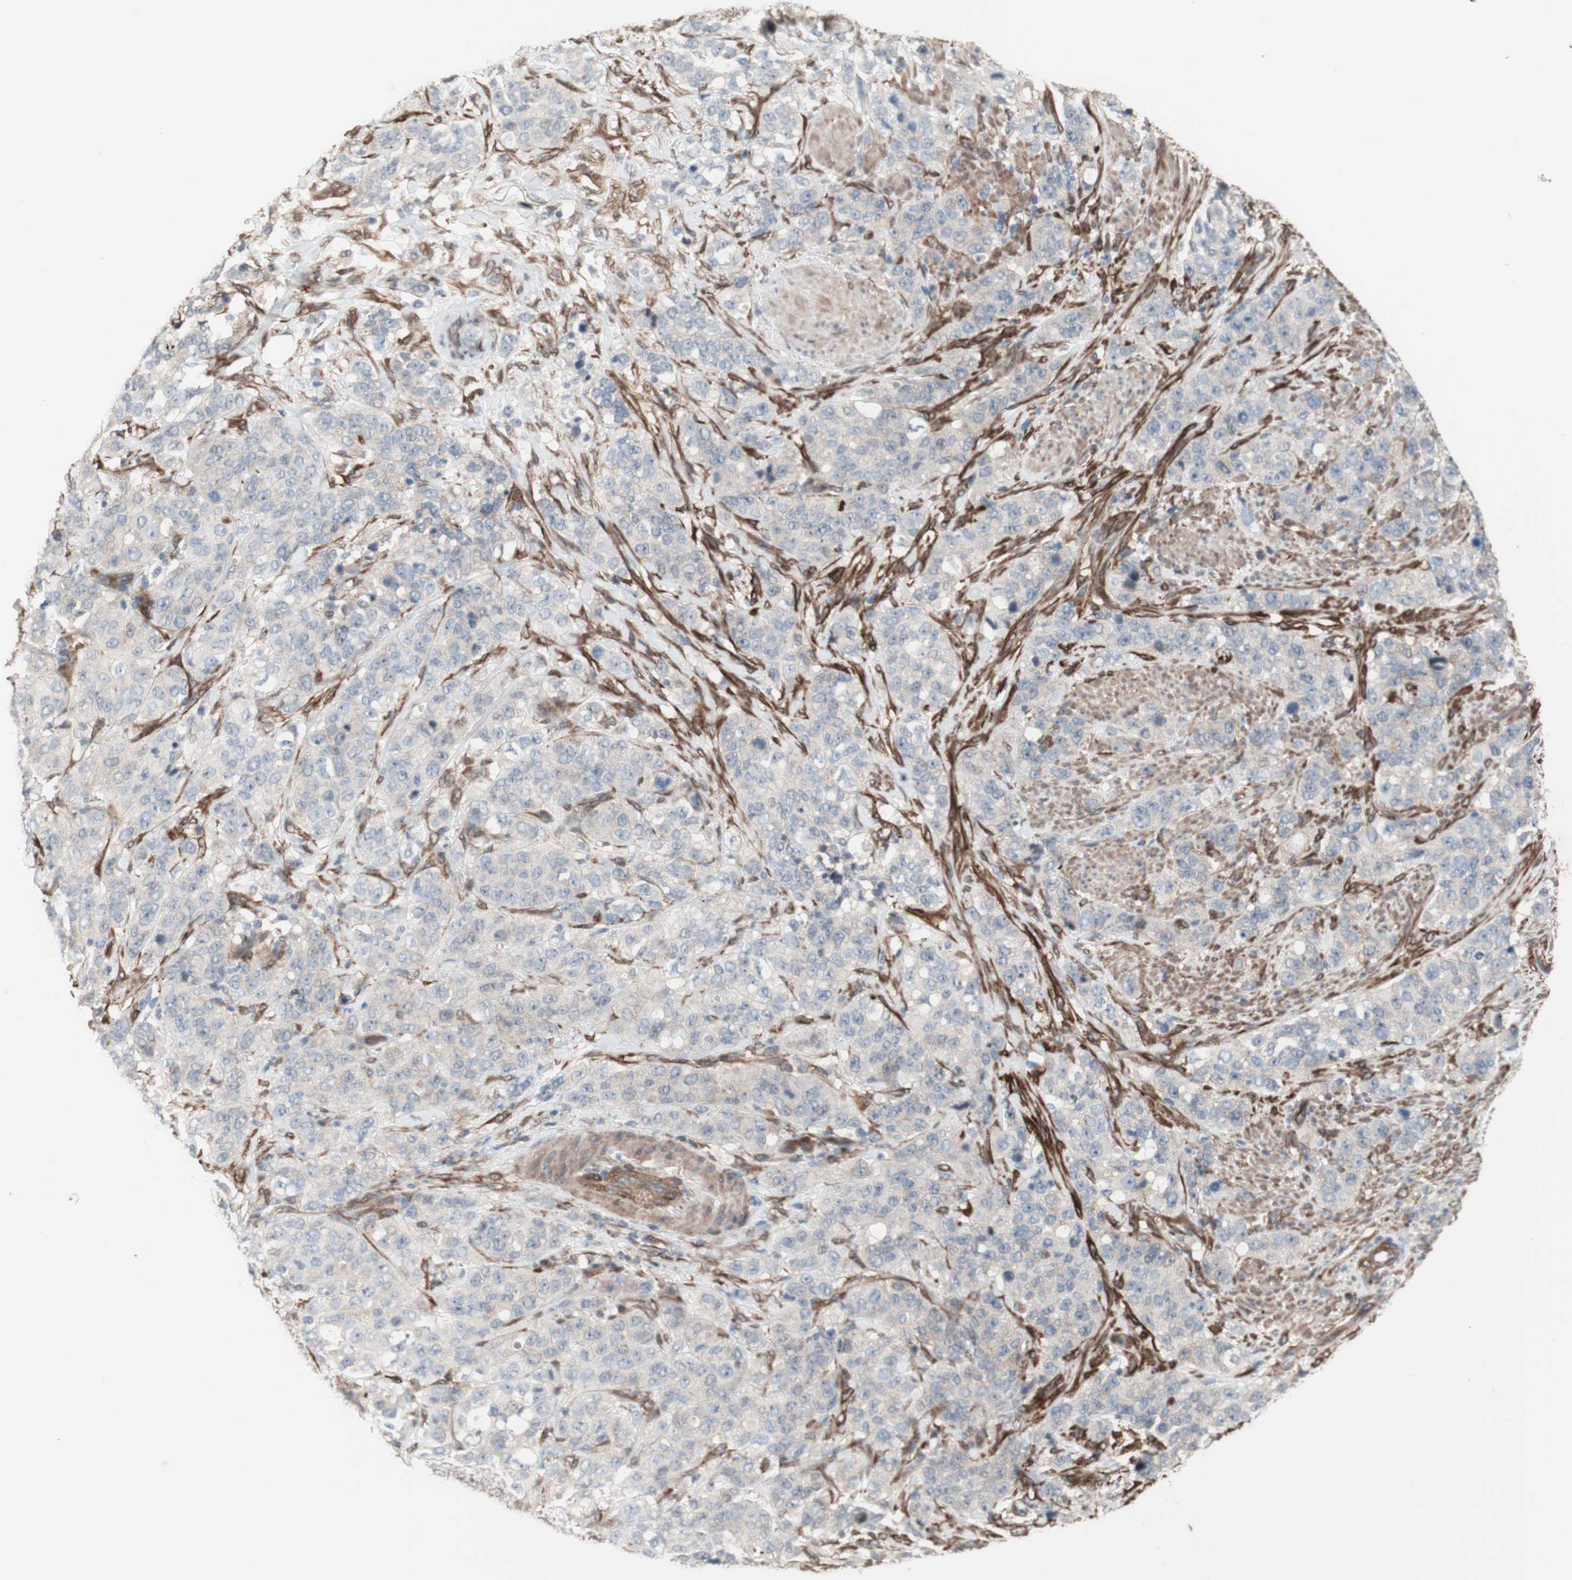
{"staining": {"intensity": "weak", "quantity": "<25%", "location": "cytoplasmic/membranous"}, "tissue": "stomach cancer", "cell_type": "Tumor cells", "image_type": "cancer", "snomed": [{"axis": "morphology", "description": "Adenocarcinoma, NOS"}, {"axis": "topography", "description": "Stomach"}], "caption": "A histopathology image of human adenocarcinoma (stomach) is negative for staining in tumor cells.", "gene": "CNN3", "patient": {"sex": "male", "age": 48}}